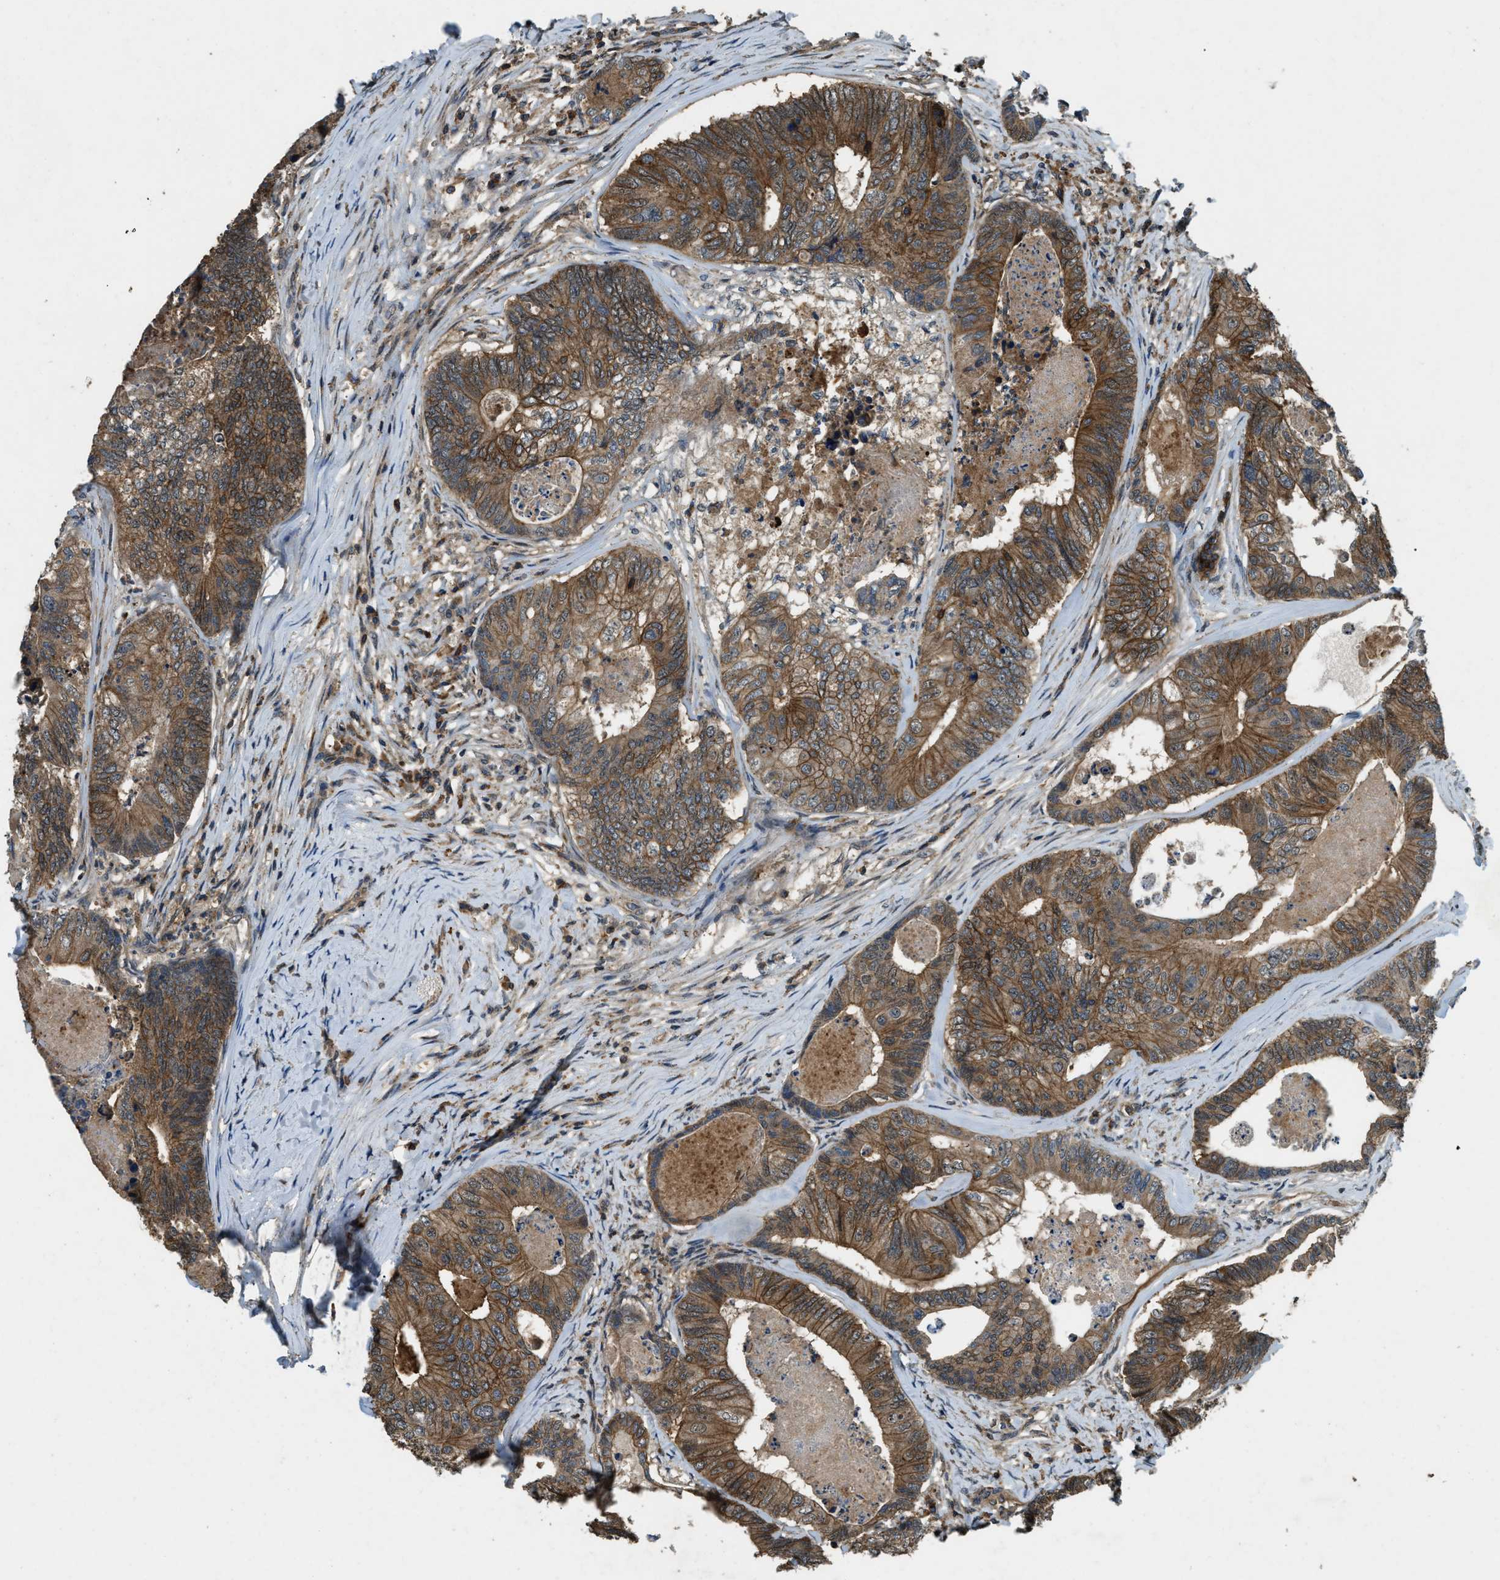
{"staining": {"intensity": "moderate", "quantity": ">75%", "location": "cytoplasmic/membranous"}, "tissue": "colorectal cancer", "cell_type": "Tumor cells", "image_type": "cancer", "snomed": [{"axis": "morphology", "description": "Adenocarcinoma, NOS"}, {"axis": "topography", "description": "Colon"}], "caption": "Colorectal cancer (adenocarcinoma) stained with a brown dye reveals moderate cytoplasmic/membranous positive positivity in approximately >75% of tumor cells.", "gene": "ATP8B1", "patient": {"sex": "female", "age": 67}}